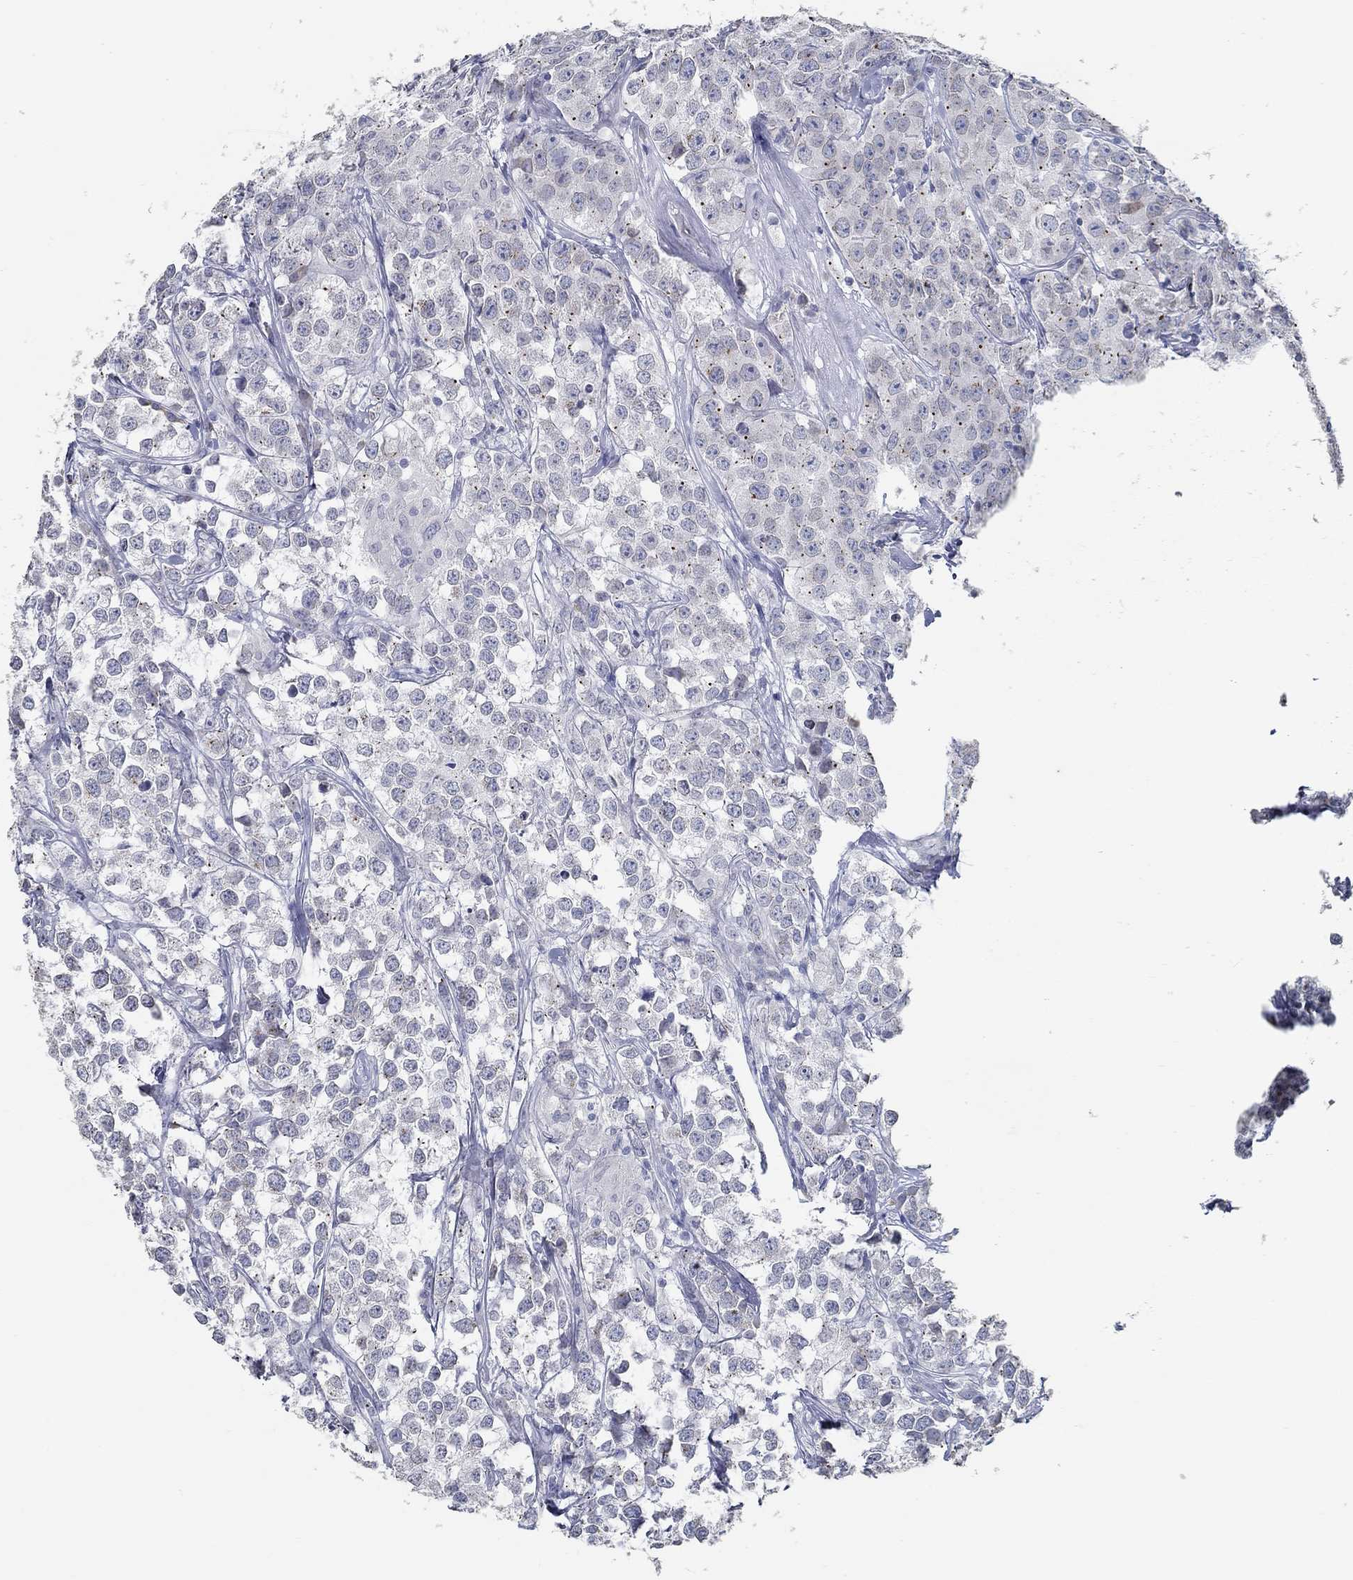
{"staining": {"intensity": "negative", "quantity": "none", "location": "none"}, "tissue": "testis cancer", "cell_type": "Tumor cells", "image_type": "cancer", "snomed": [{"axis": "morphology", "description": "Seminoma, NOS"}, {"axis": "topography", "description": "Testis"}], "caption": "This is an immunohistochemistry (IHC) photomicrograph of human seminoma (testis). There is no positivity in tumor cells.", "gene": "NUP155", "patient": {"sex": "male", "age": 59}}